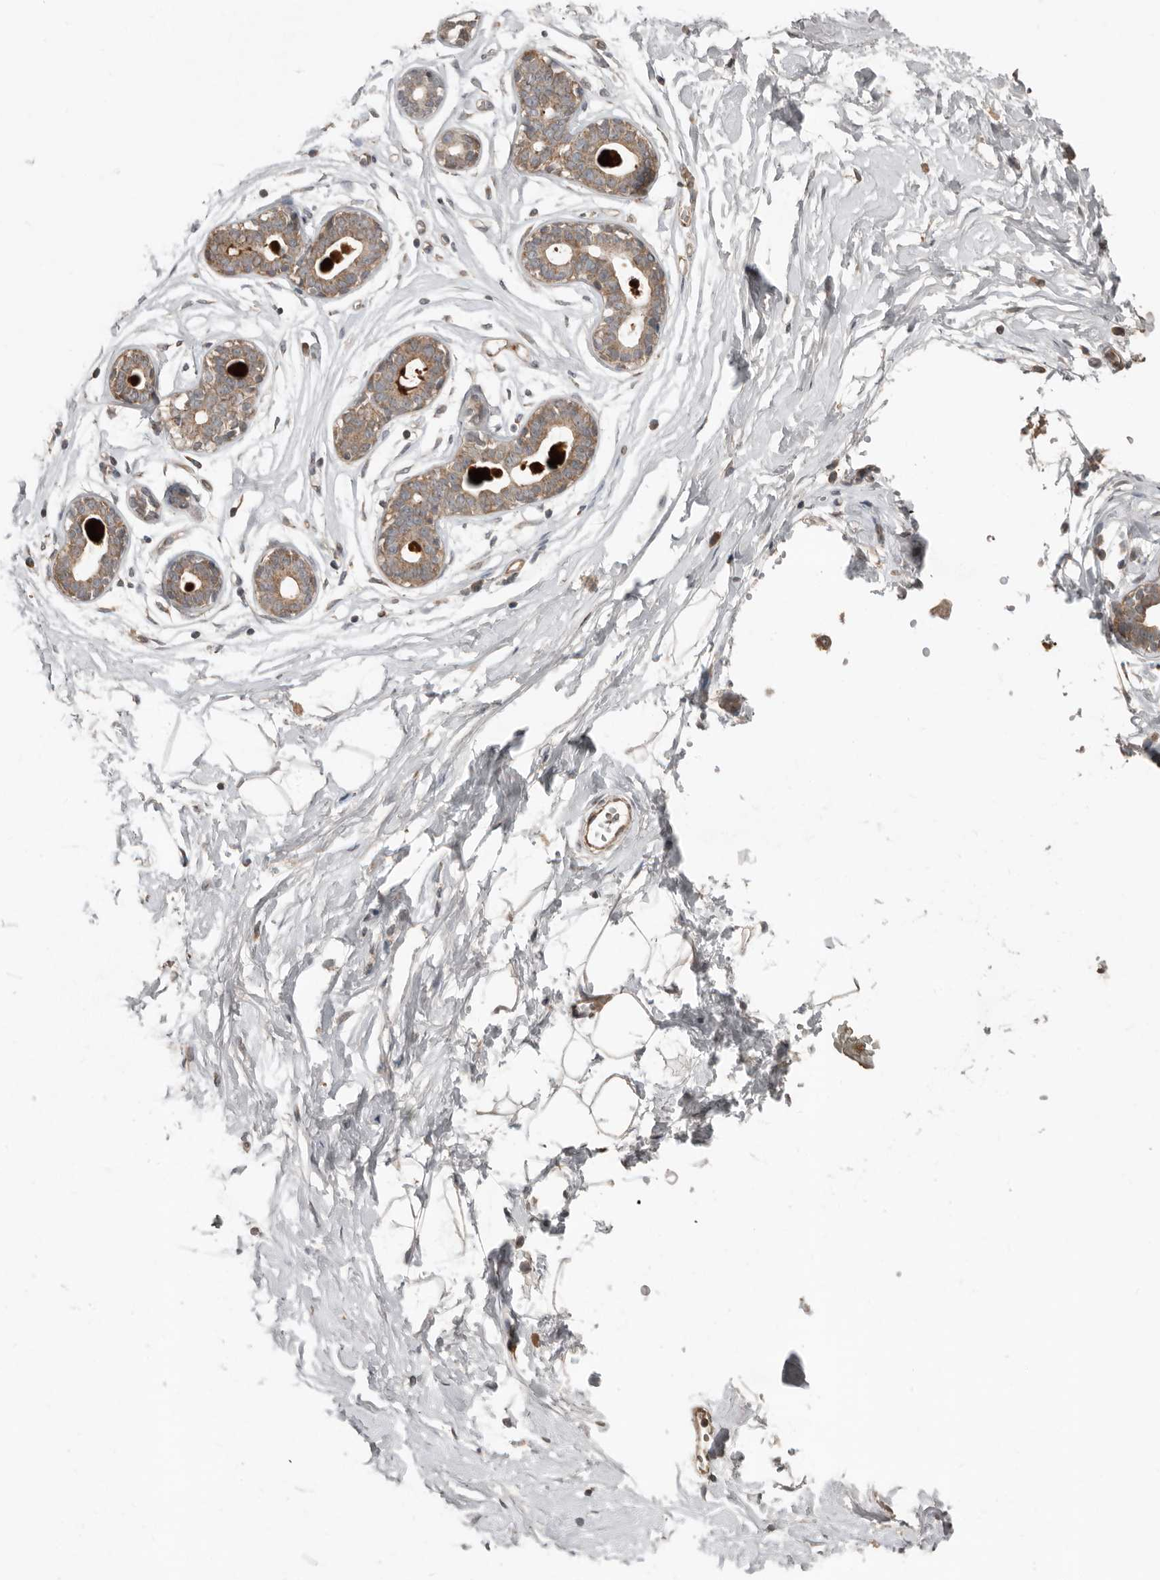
{"staining": {"intensity": "weak", "quantity": "25%-75%", "location": "cytoplasmic/membranous"}, "tissue": "breast", "cell_type": "Adipocytes", "image_type": "normal", "snomed": [{"axis": "morphology", "description": "Normal tissue, NOS"}, {"axis": "morphology", "description": "Adenoma, NOS"}, {"axis": "topography", "description": "Breast"}], "caption": "Immunohistochemistry (IHC) photomicrograph of normal human breast stained for a protein (brown), which shows low levels of weak cytoplasmic/membranous positivity in about 25%-75% of adipocytes.", "gene": "SLC6A7", "patient": {"sex": "female", "age": 23}}